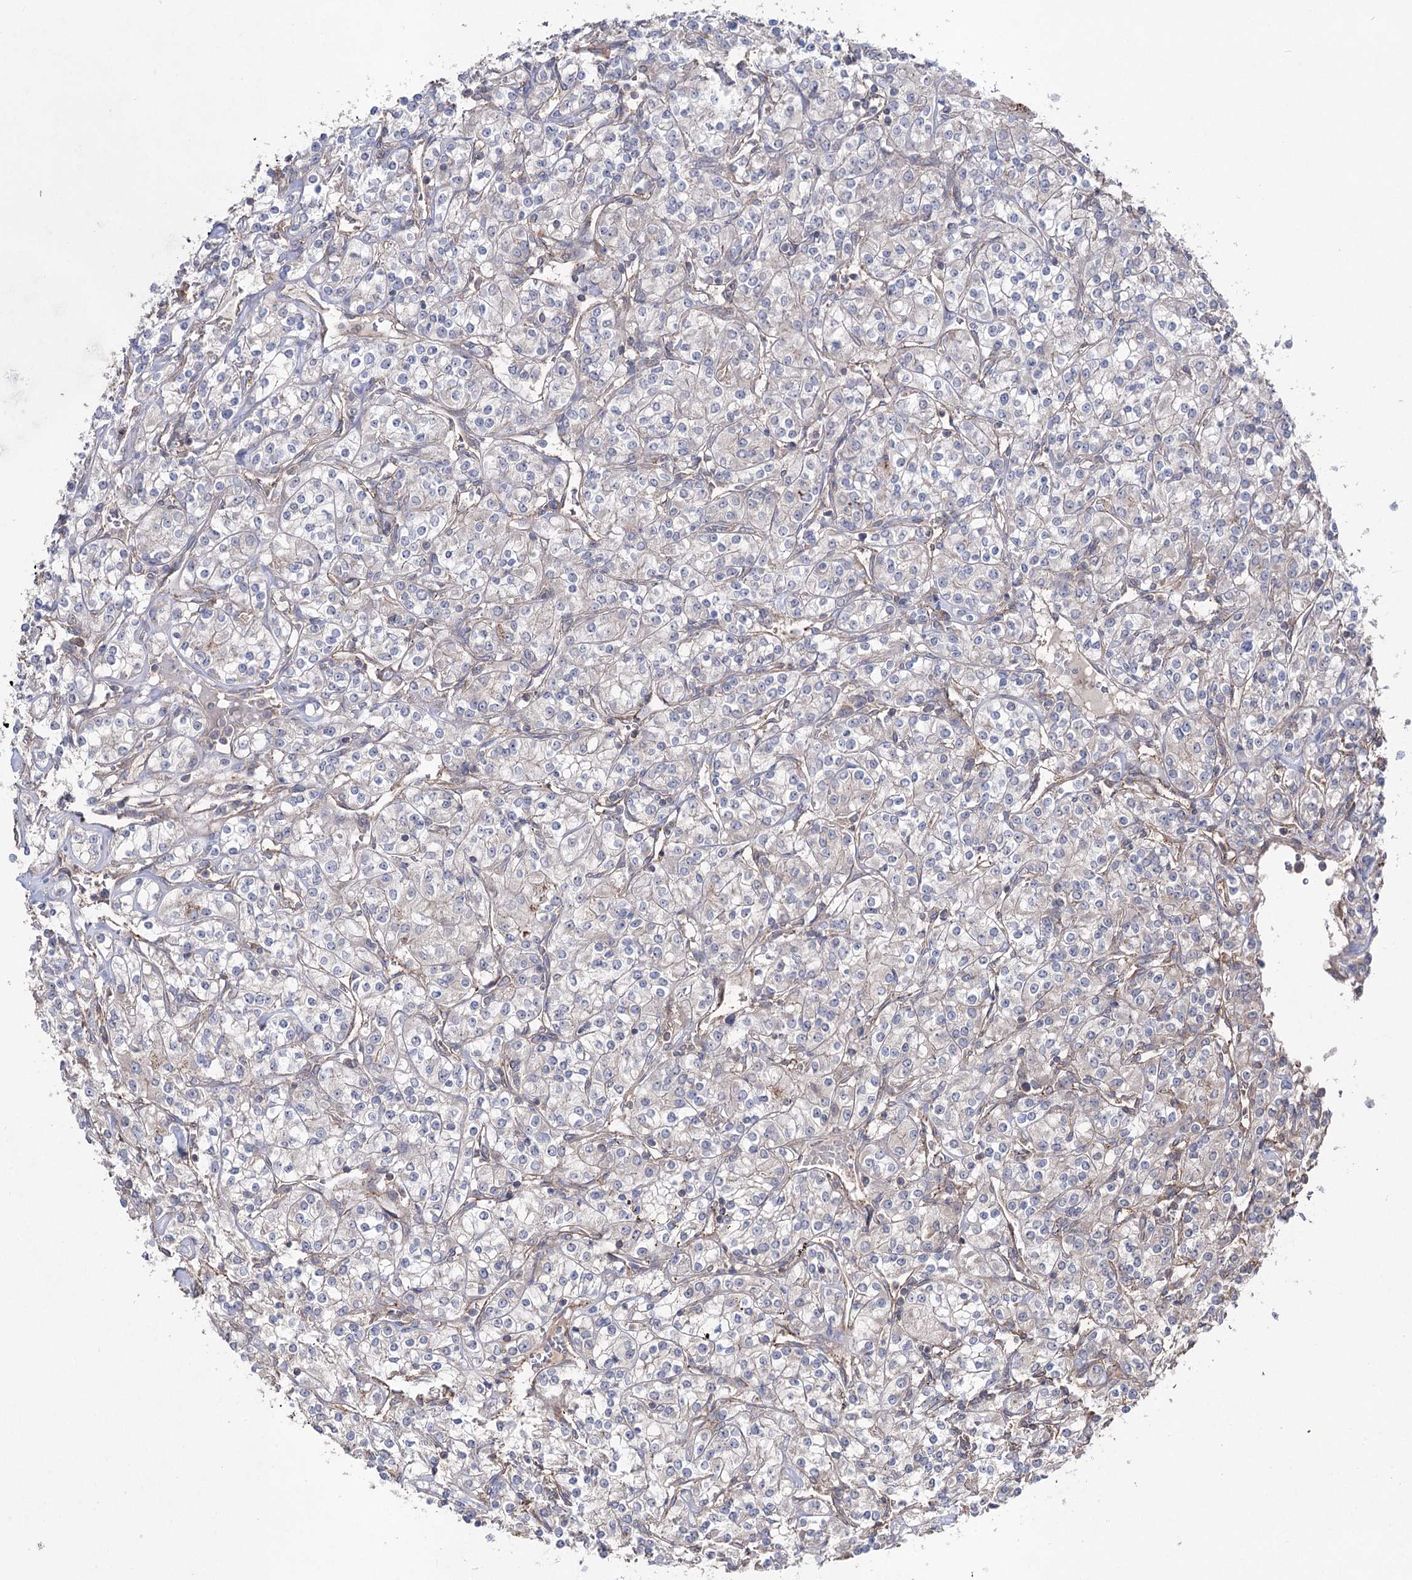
{"staining": {"intensity": "negative", "quantity": "none", "location": "none"}, "tissue": "renal cancer", "cell_type": "Tumor cells", "image_type": "cancer", "snomed": [{"axis": "morphology", "description": "Adenocarcinoma, NOS"}, {"axis": "topography", "description": "Kidney"}], "caption": "DAB immunohistochemical staining of renal cancer (adenocarcinoma) demonstrates no significant staining in tumor cells.", "gene": "LARS2", "patient": {"sex": "male", "age": 77}}